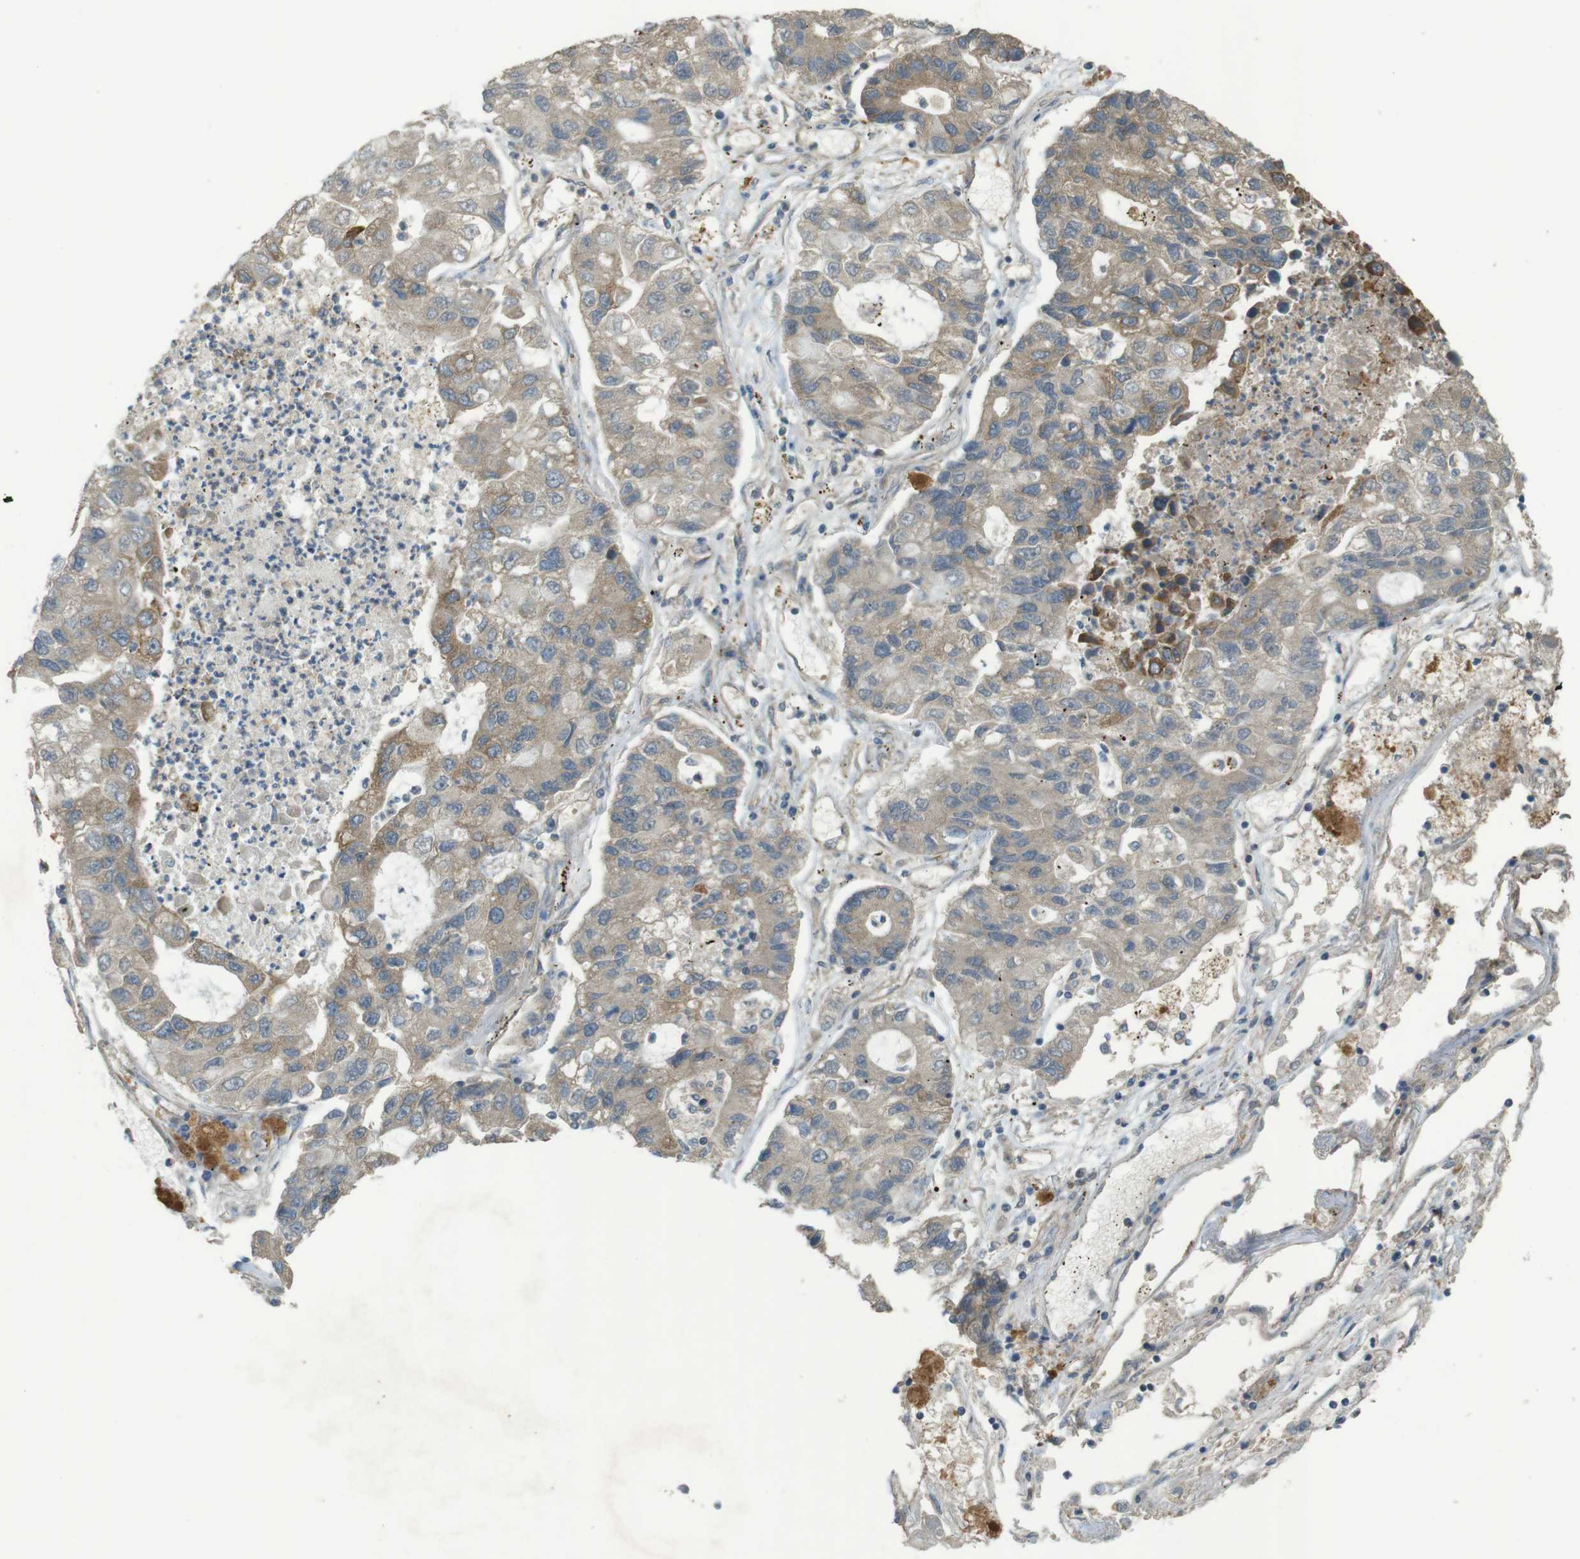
{"staining": {"intensity": "moderate", "quantity": "<25%", "location": "cytoplasmic/membranous"}, "tissue": "lung cancer", "cell_type": "Tumor cells", "image_type": "cancer", "snomed": [{"axis": "morphology", "description": "Adenocarcinoma, NOS"}, {"axis": "topography", "description": "Lung"}], "caption": "A histopathology image showing moderate cytoplasmic/membranous staining in approximately <25% of tumor cells in lung cancer (adenocarcinoma), as visualized by brown immunohistochemical staining.", "gene": "ZDHHC20", "patient": {"sex": "female", "age": 51}}